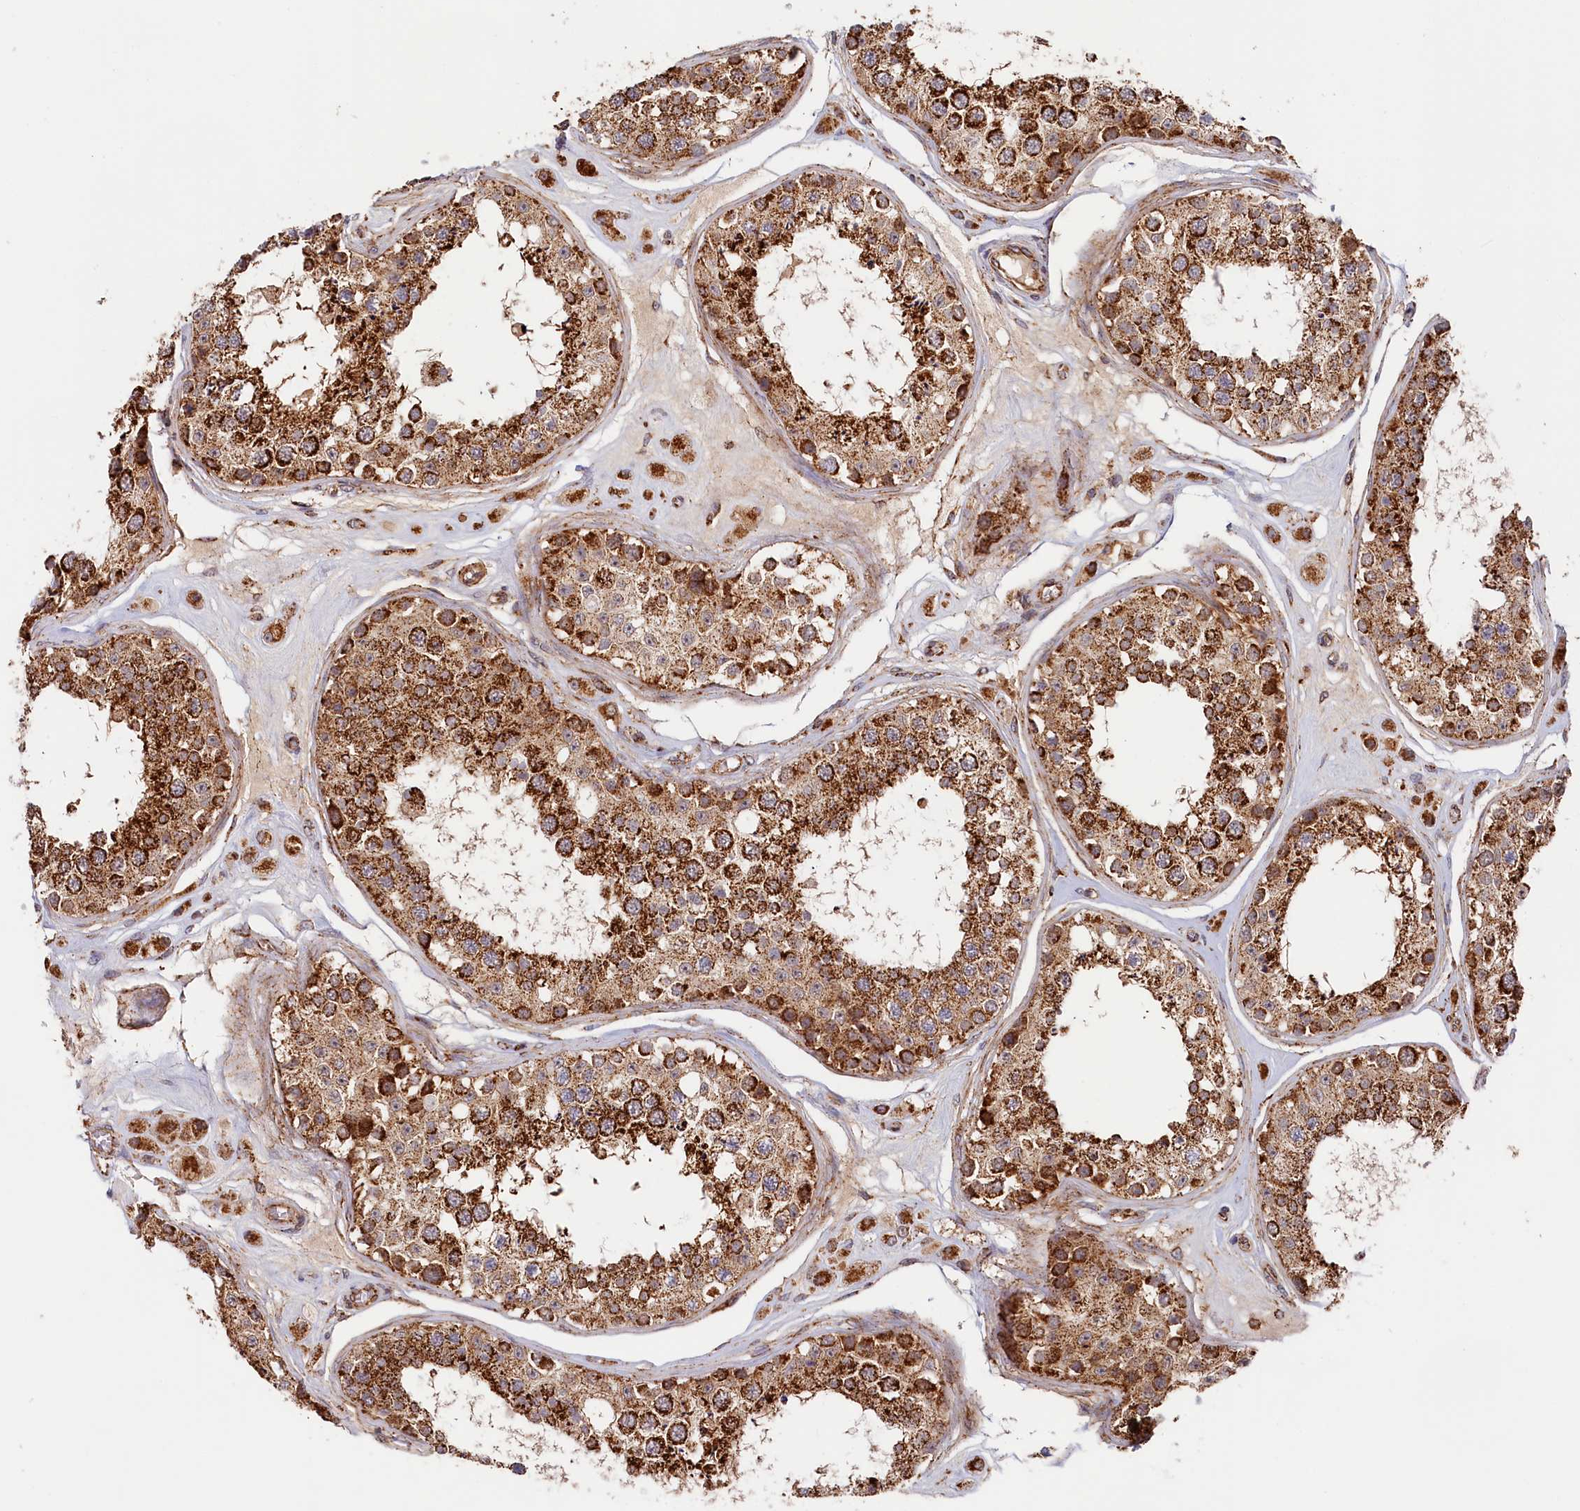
{"staining": {"intensity": "strong", "quantity": ">75%", "location": "cytoplasmic/membranous"}, "tissue": "testis", "cell_type": "Cells in seminiferous ducts", "image_type": "normal", "snomed": [{"axis": "morphology", "description": "Normal tissue, NOS"}, {"axis": "topography", "description": "Testis"}], "caption": "IHC (DAB (3,3'-diaminobenzidine)) staining of benign human testis reveals strong cytoplasmic/membranous protein staining in approximately >75% of cells in seminiferous ducts.", "gene": "MACROD1", "patient": {"sex": "male", "age": 25}}